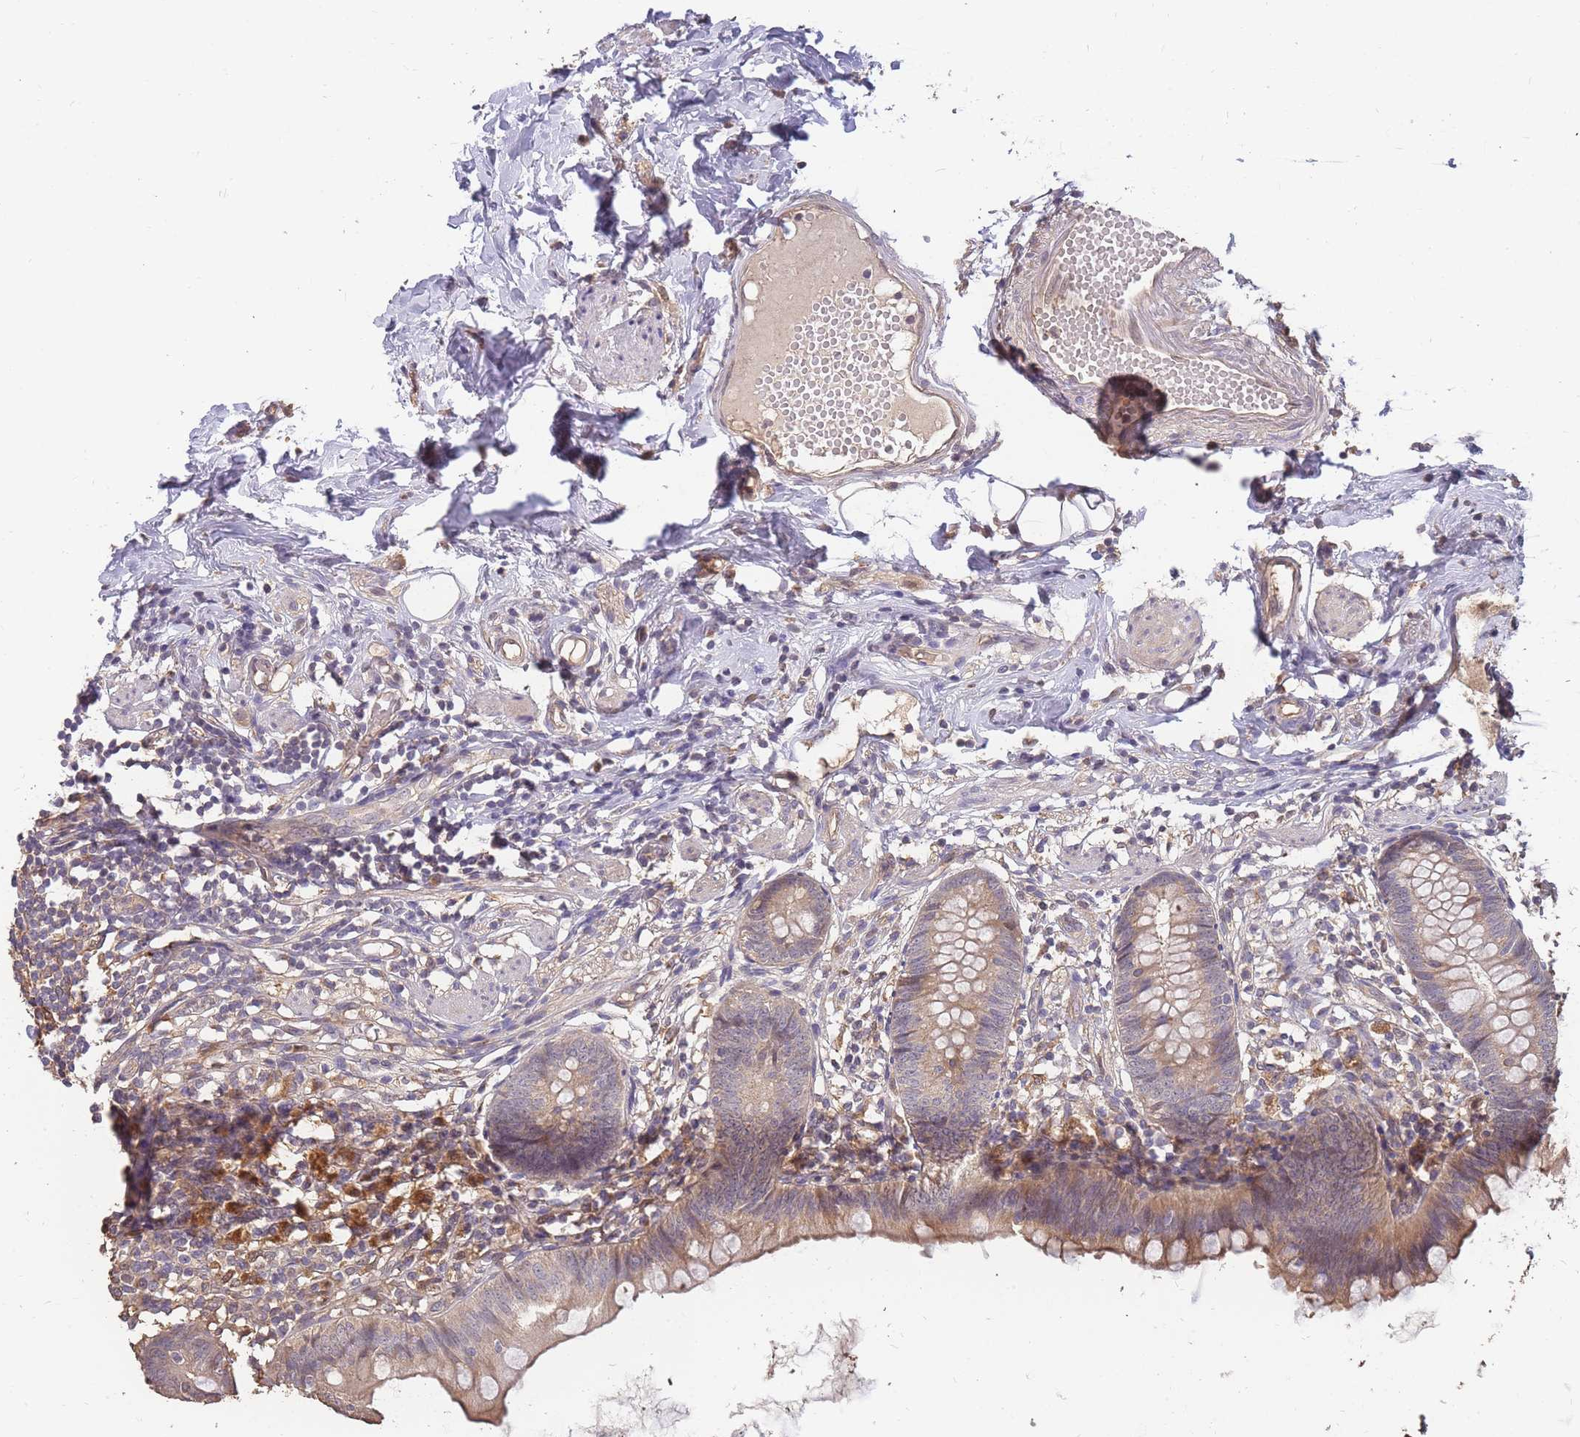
{"staining": {"intensity": "moderate", "quantity": "25%-75%", "location": "cytoplasmic/membranous,nuclear"}, "tissue": "appendix", "cell_type": "Glandular cells", "image_type": "normal", "snomed": [{"axis": "morphology", "description": "Normal tissue, NOS"}, {"axis": "topography", "description": "Appendix"}], "caption": "Immunohistochemistry (IHC) photomicrograph of unremarkable appendix stained for a protein (brown), which shows medium levels of moderate cytoplasmic/membranous,nuclear staining in about 25%-75% of glandular cells.", "gene": "CDKN2AIPNL", "patient": {"sex": "female", "age": 62}}